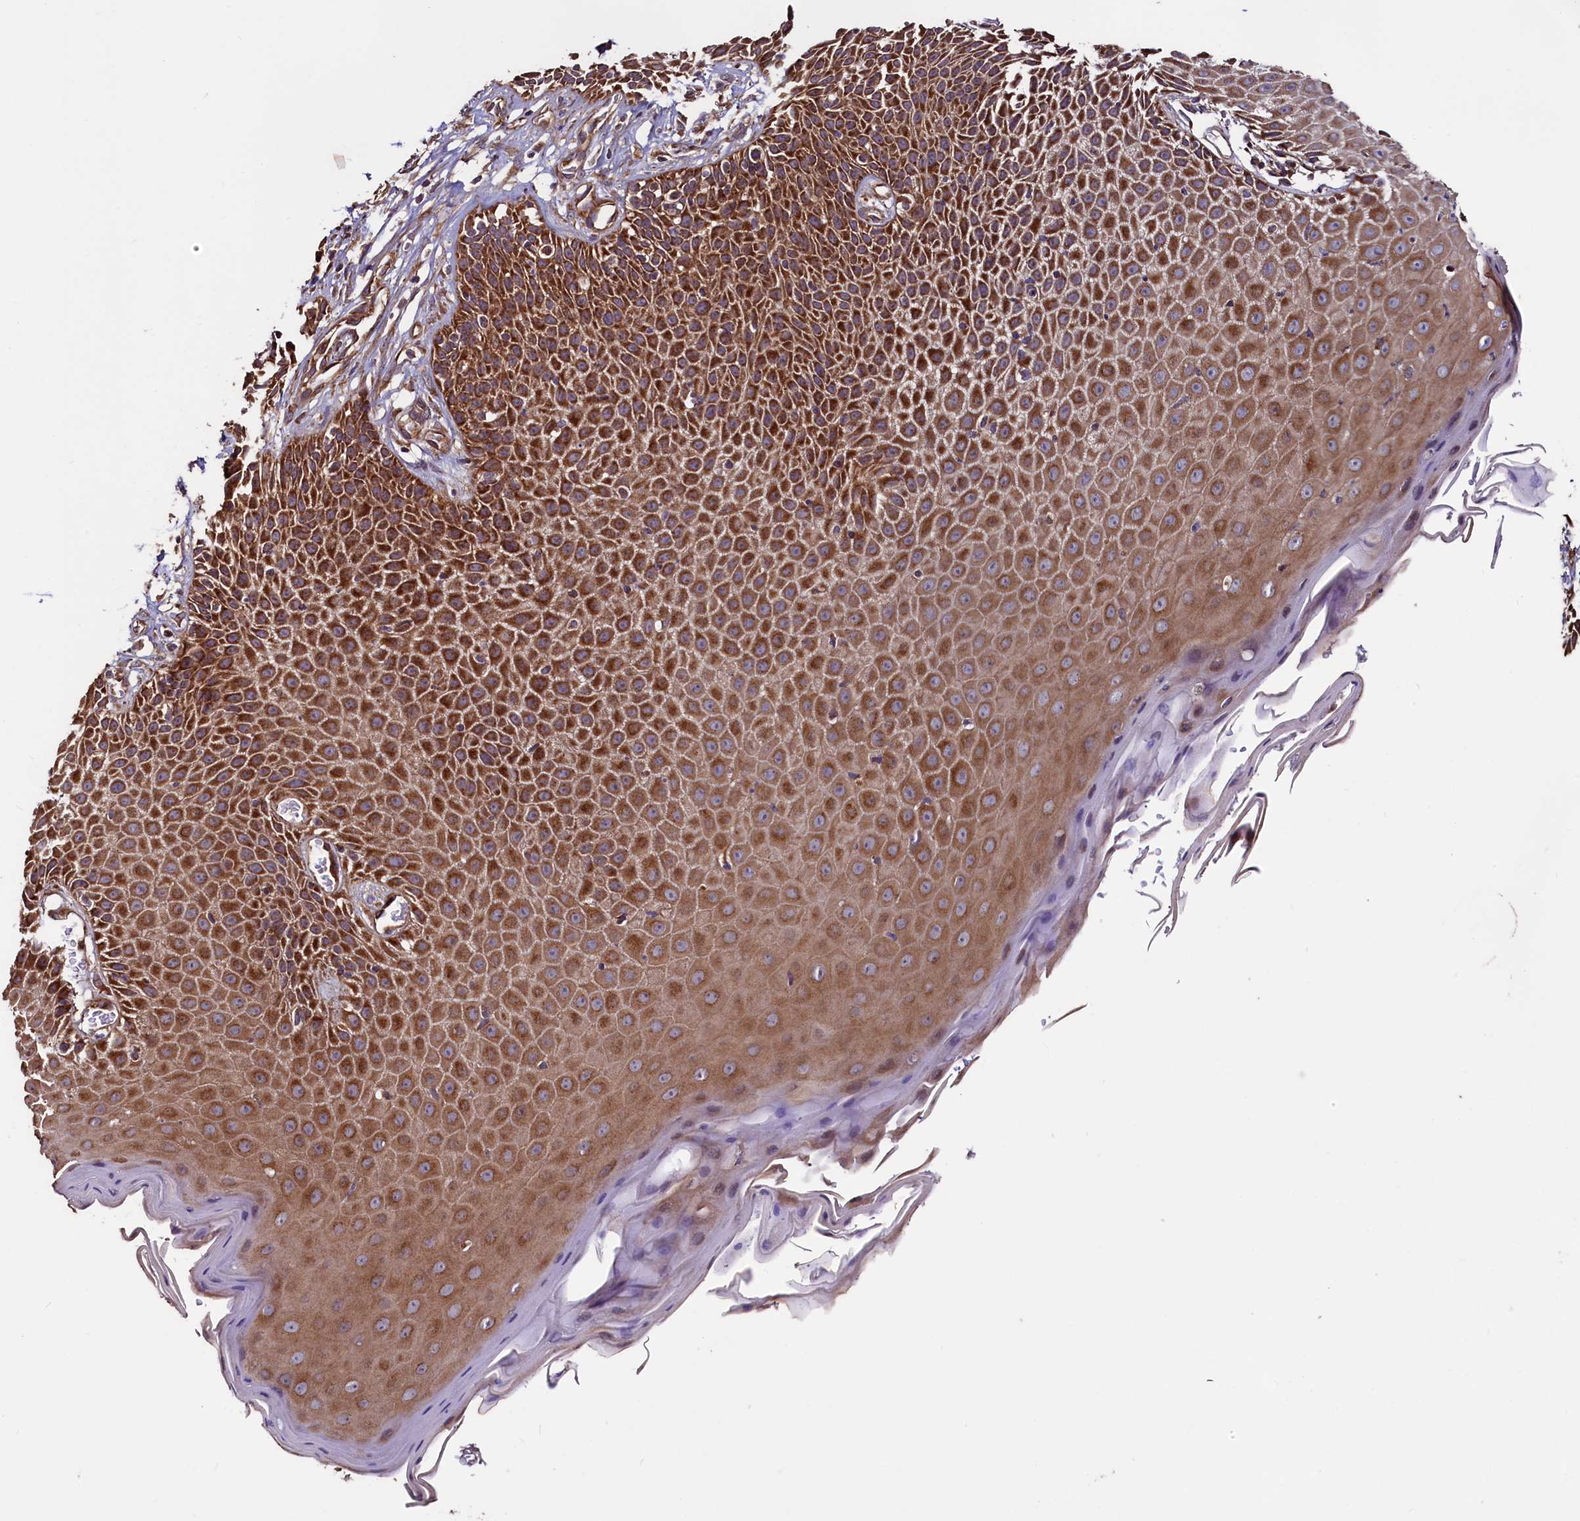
{"staining": {"intensity": "strong", "quantity": ">75%", "location": "cytoplasmic/membranous"}, "tissue": "skin", "cell_type": "Epidermal cells", "image_type": "normal", "snomed": [{"axis": "morphology", "description": "Normal tissue, NOS"}, {"axis": "topography", "description": "Vulva"}], "caption": "Protein staining of benign skin exhibits strong cytoplasmic/membranous staining in approximately >75% of epidermal cells. (Brightfield microscopy of DAB IHC at high magnification).", "gene": "RBFA", "patient": {"sex": "female", "age": 68}}